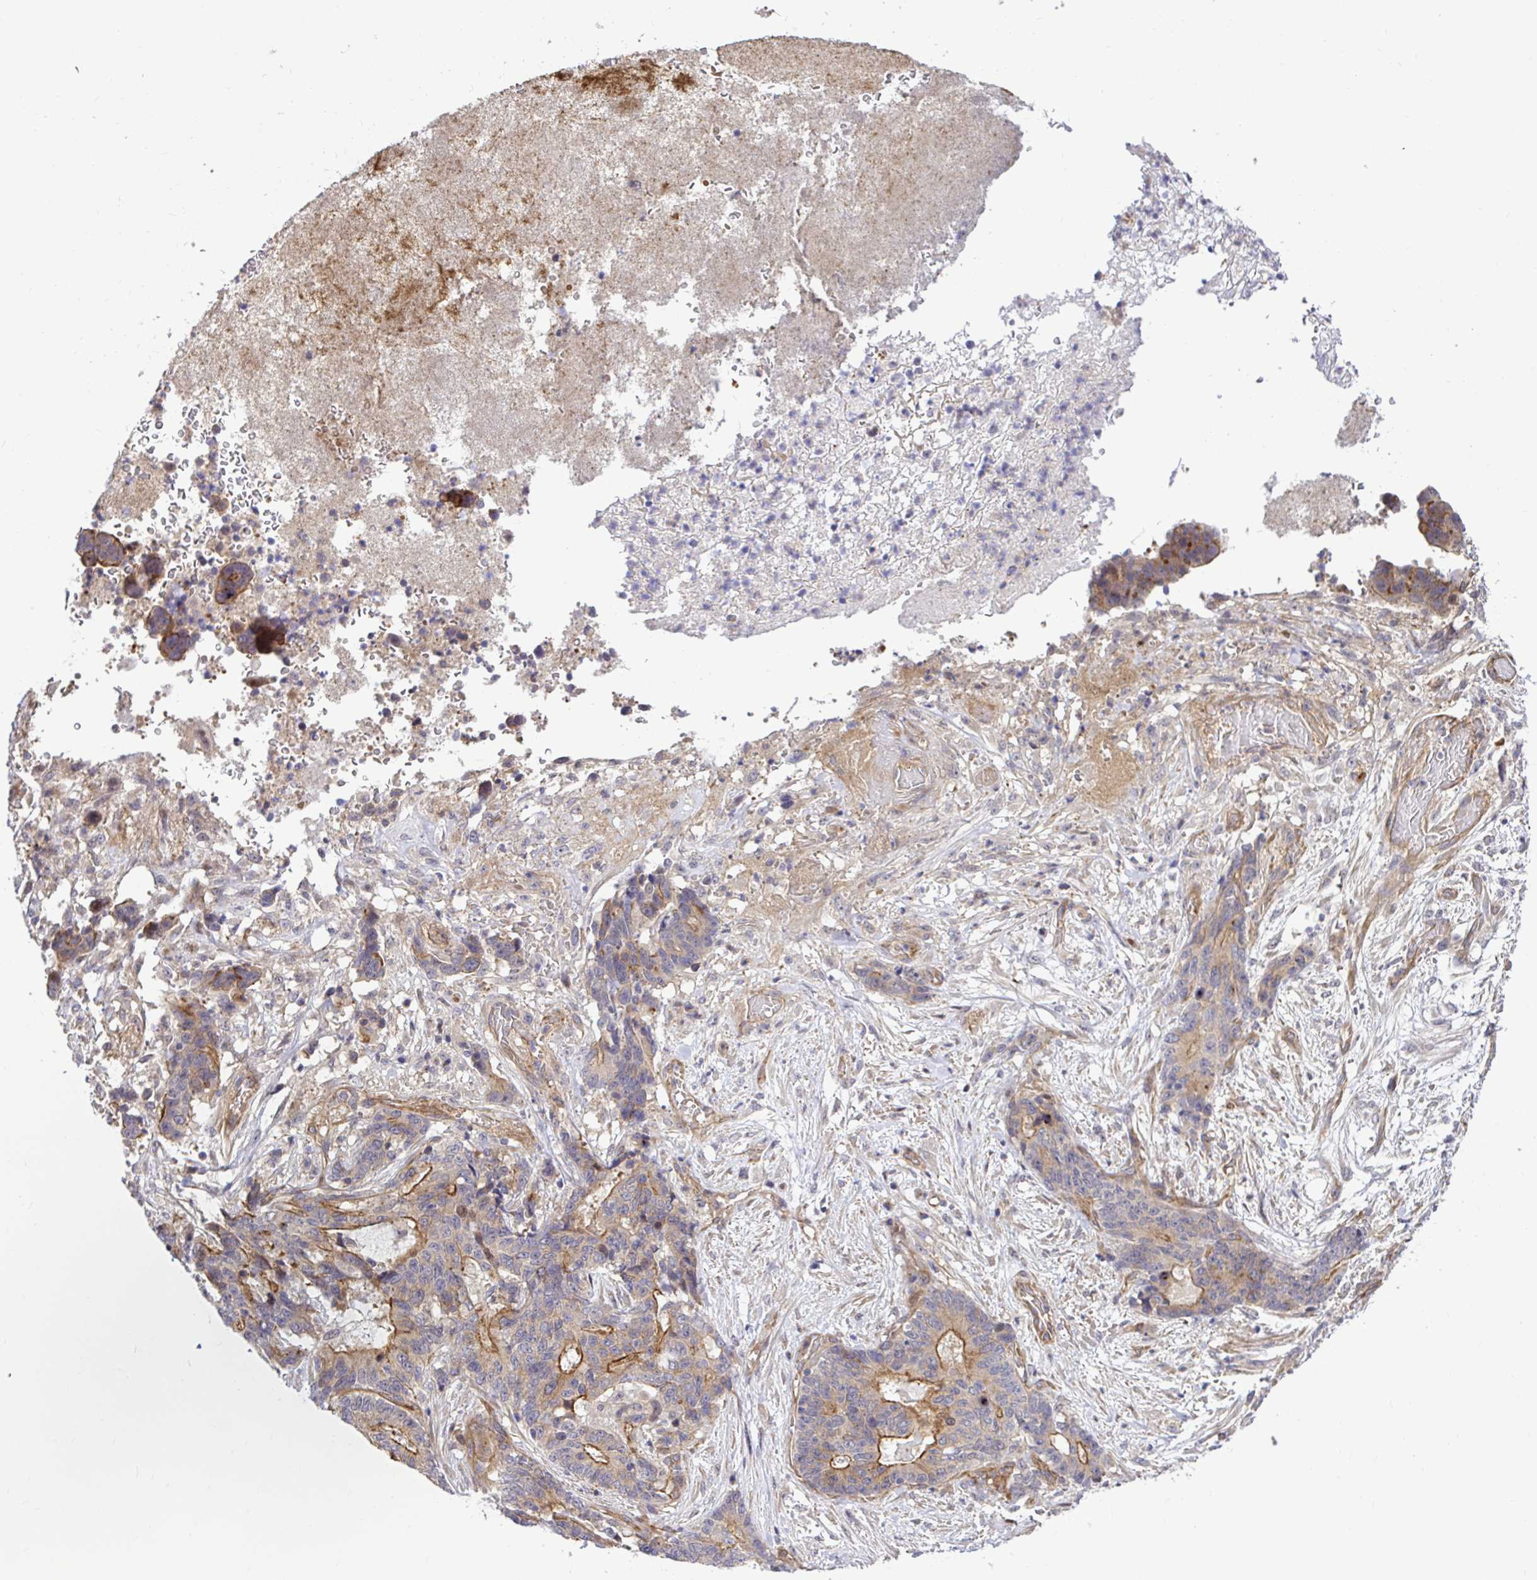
{"staining": {"intensity": "moderate", "quantity": "25%-75%", "location": "cytoplasmic/membranous"}, "tissue": "stomach cancer", "cell_type": "Tumor cells", "image_type": "cancer", "snomed": [{"axis": "morphology", "description": "Normal tissue, NOS"}, {"axis": "morphology", "description": "Adenocarcinoma, NOS"}, {"axis": "topography", "description": "Stomach"}], "caption": "Stomach cancer (adenocarcinoma) stained with a brown dye shows moderate cytoplasmic/membranous positive positivity in approximately 25%-75% of tumor cells.", "gene": "TRIM55", "patient": {"sex": "female", "age": 64}}